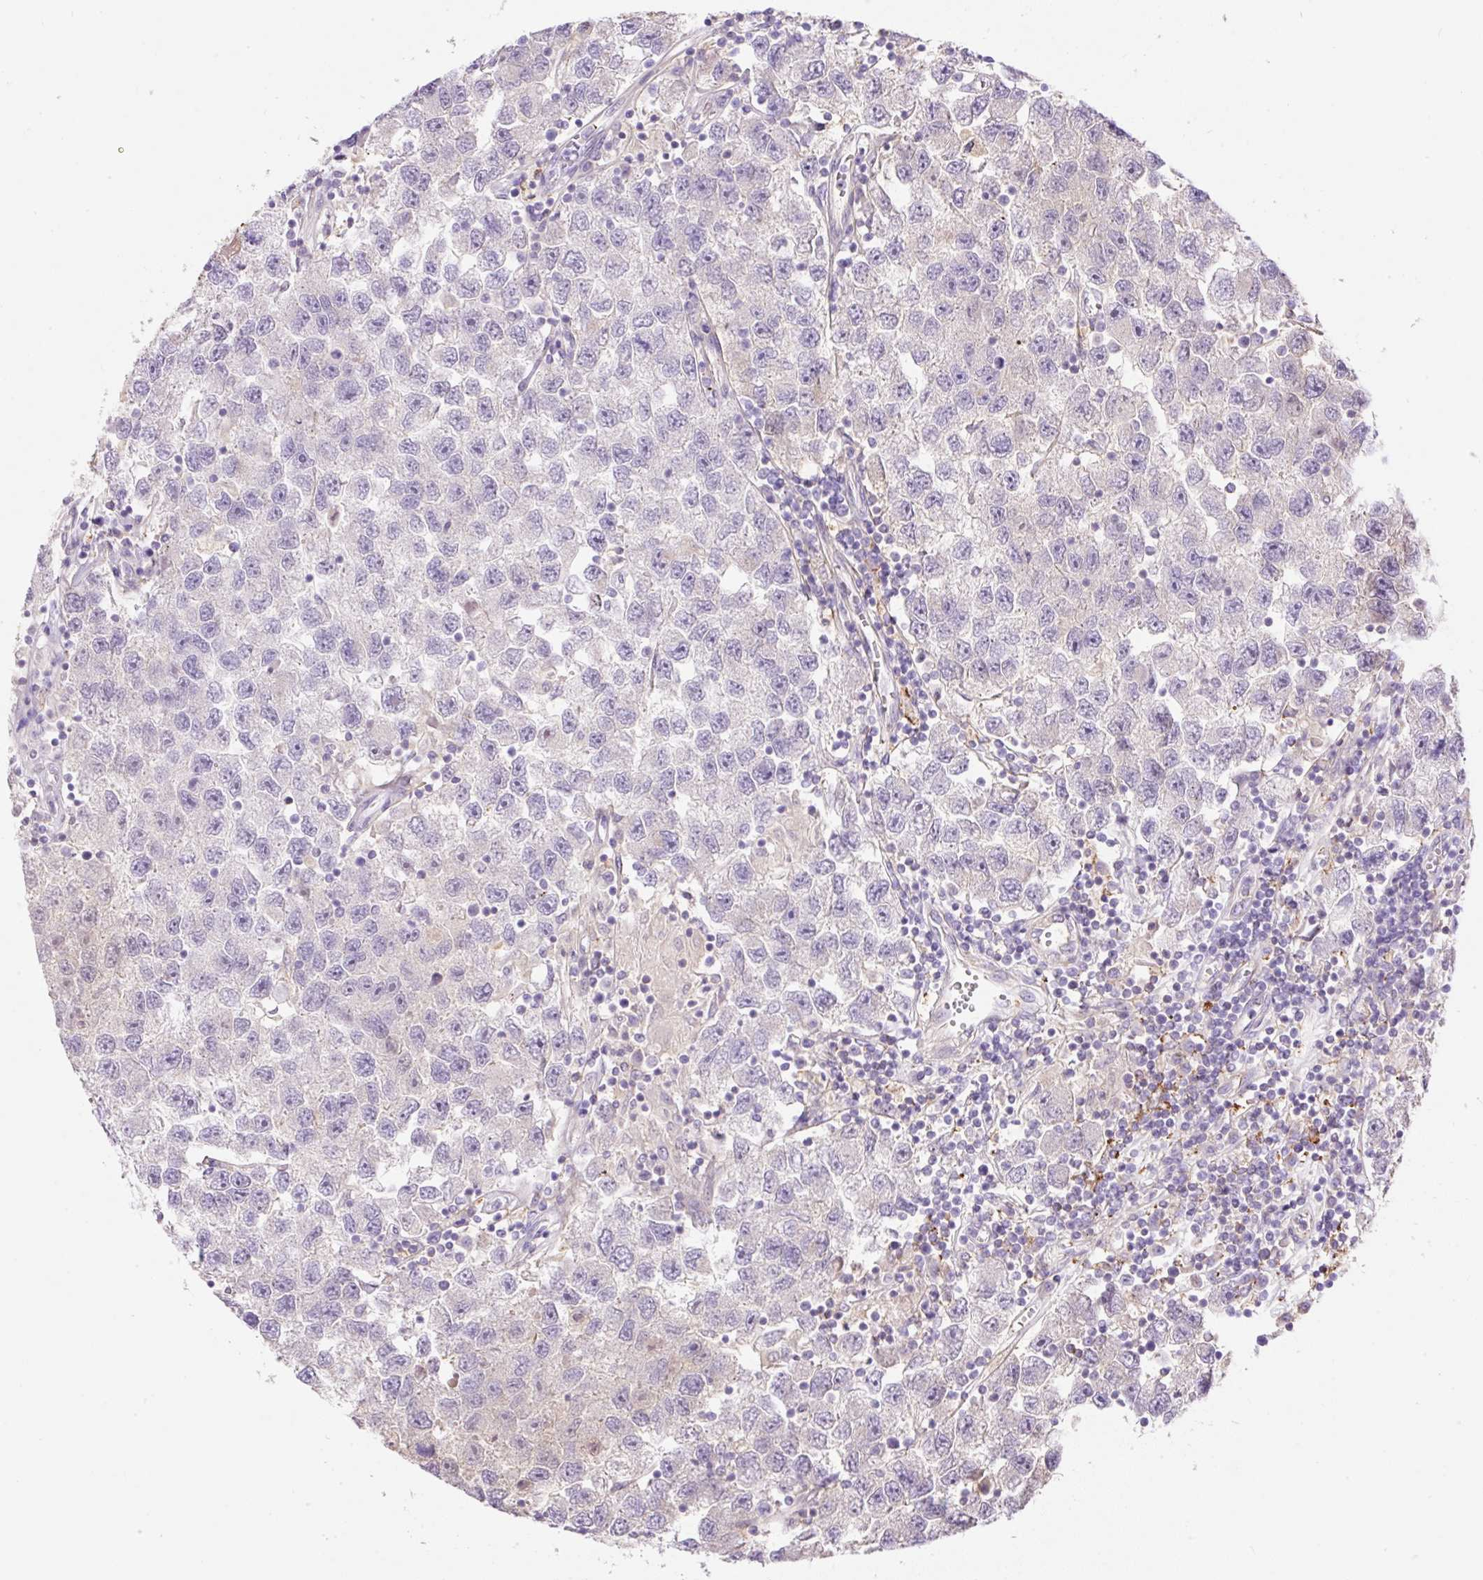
{"staining": {"intensity": "negative", "quantity": "none", "location": "none"}, "tissue": "testis cancer", "cell_type": "Tumor cells", "image_type": "cancer", "snomed": [{"axis": "morphology", "description": "Seminoma, NOS"}, {"axis": "topography", "description": "Testis"}], "caption": "Immunohistochemical staining of testis cancer (seminoma) reveals no significant staining in tumor cells.", "gene": "TDRD15", "patient": {"sex": "male", "age": 26}}